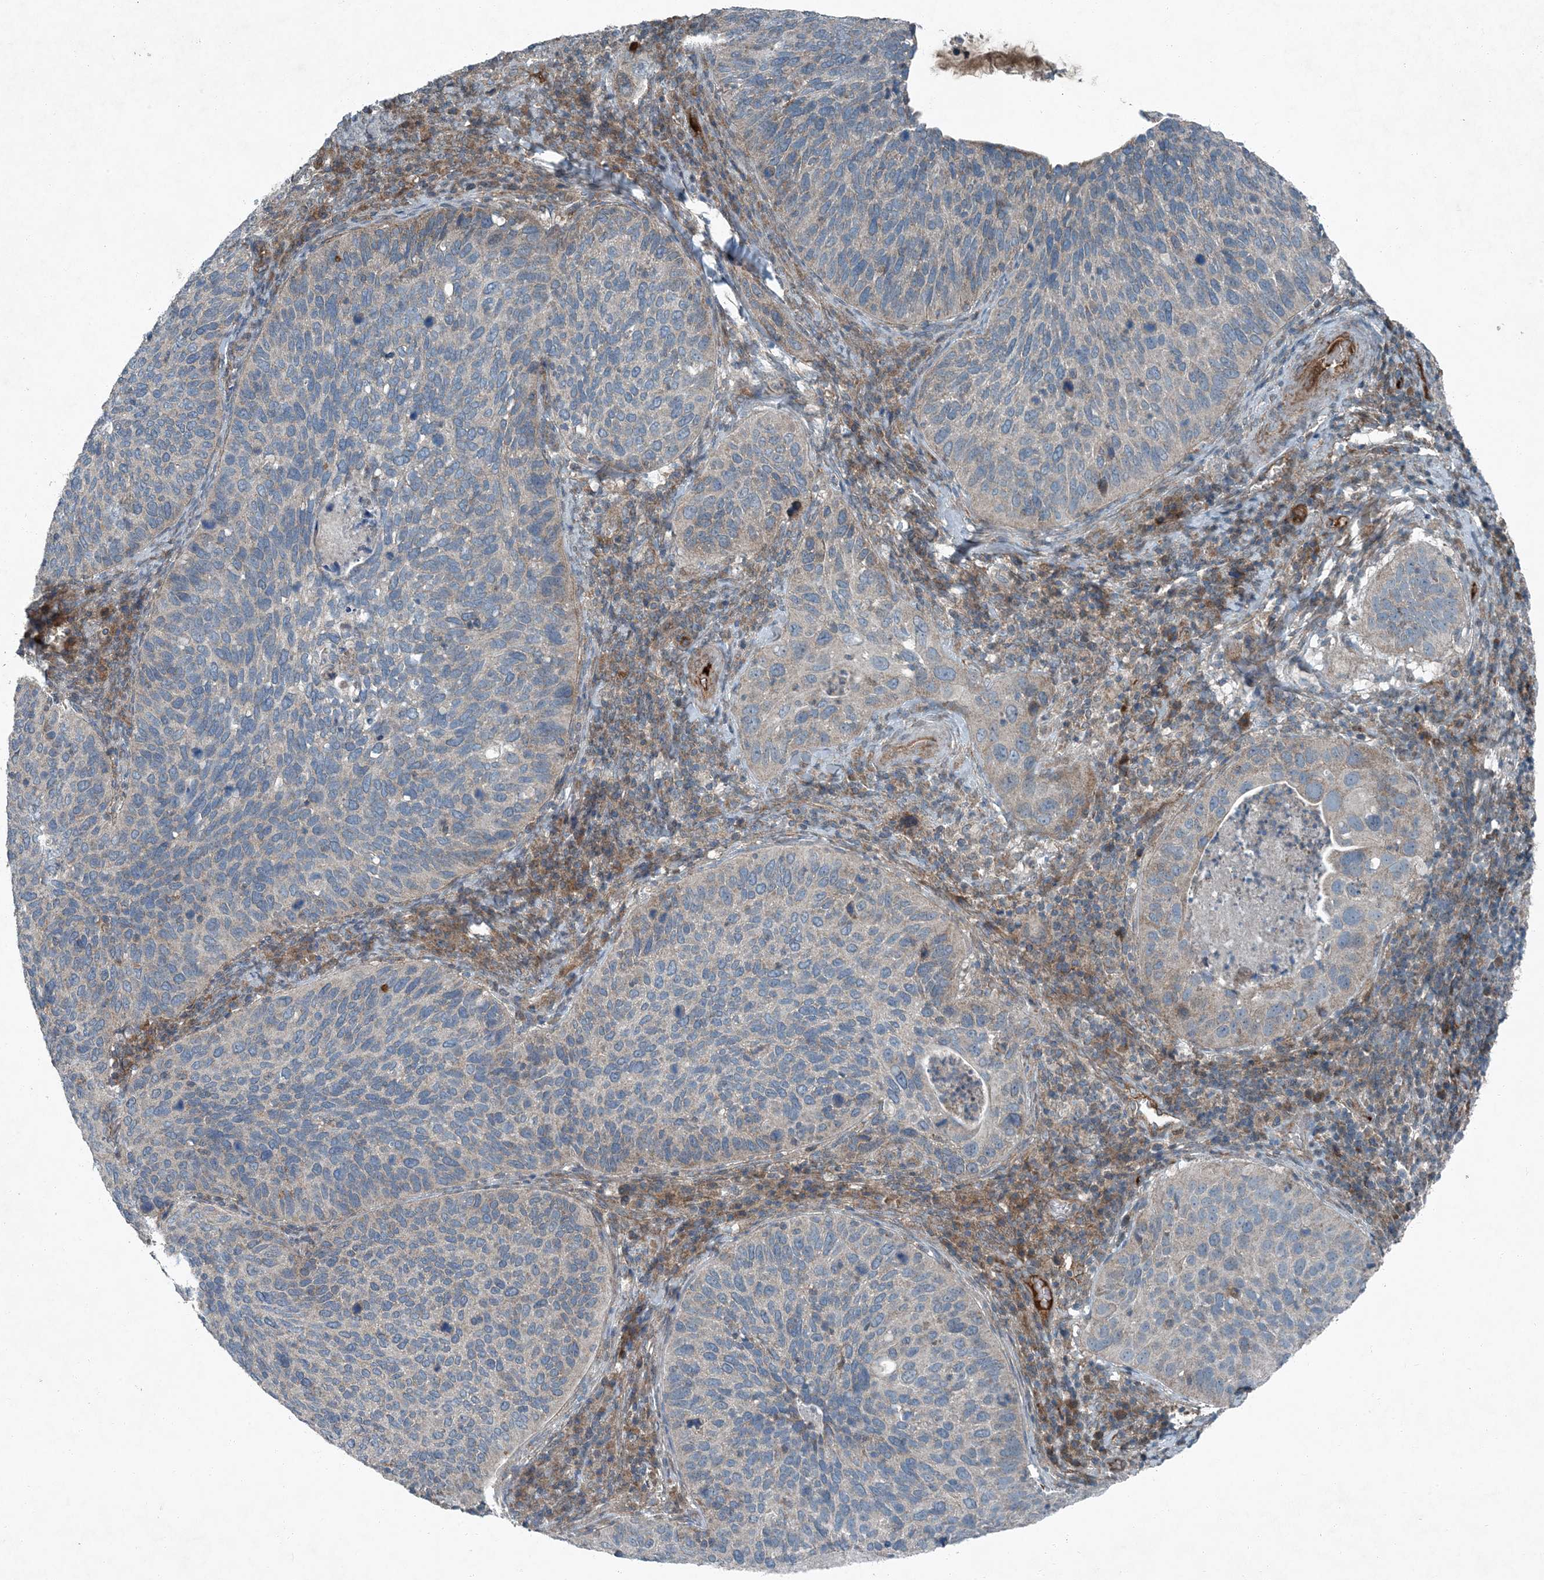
{"staining": {"intensity": "negative", "quantity": "none", "location": "none"}, "tissue": "cervical cancer", "cell_type": "Tumor cells", "image_type": "cancer", "snomed": [{"axis": "morphology", "description": "Squamous cell carcinoma, NOS"}, {"axis": "topography", "description": "Cervix"}], "caption": "Immunohistochemistry (IHC) micrograph of human cervical squamous cell carcinoma stained for a protein (brown), which shows no positivity in tumor cells.", "gene": "APOM", "patient": {"sex": "female", "age": 38}}